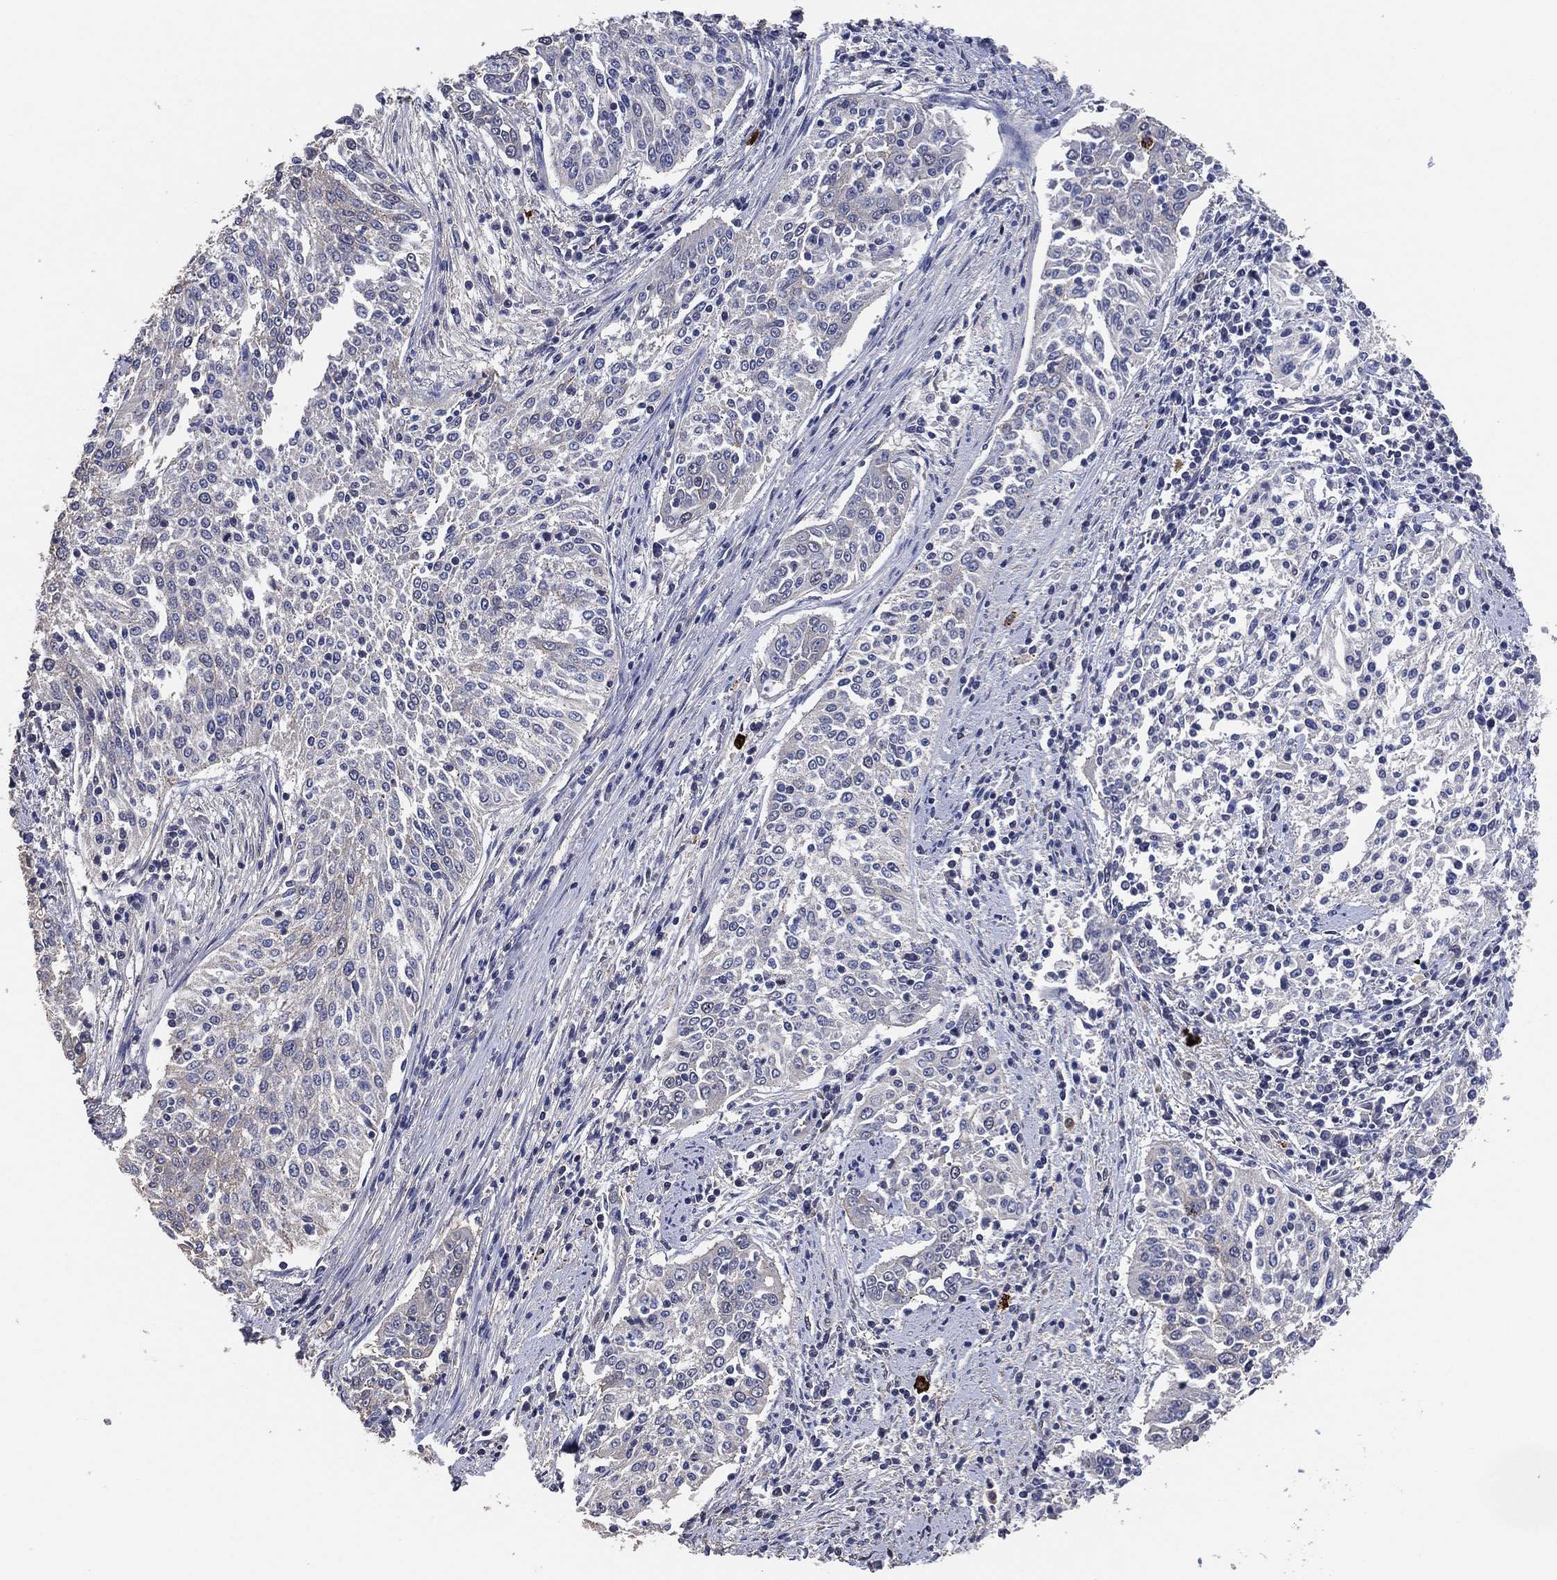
{"staining": {"intensity": "negative", "quantity": "none", "location": "none"}, "tissue": "cervical cancer", "cell_type": "Tumor cells", "image_type": "cancer", "snomed": [{"axis": "morphology", "description": "Squamous cell carcinoma, NOS"}, {"axis": "topography", "description": "Cervix"}], "caption": "This is a micrograph of immunohistochemistry (IHC) staining of squamous cell carcinoma (cervical), which shows no expression in tumor cells.", "gene": "KLK5", "patient": {"sex": "female", "age": 41}}